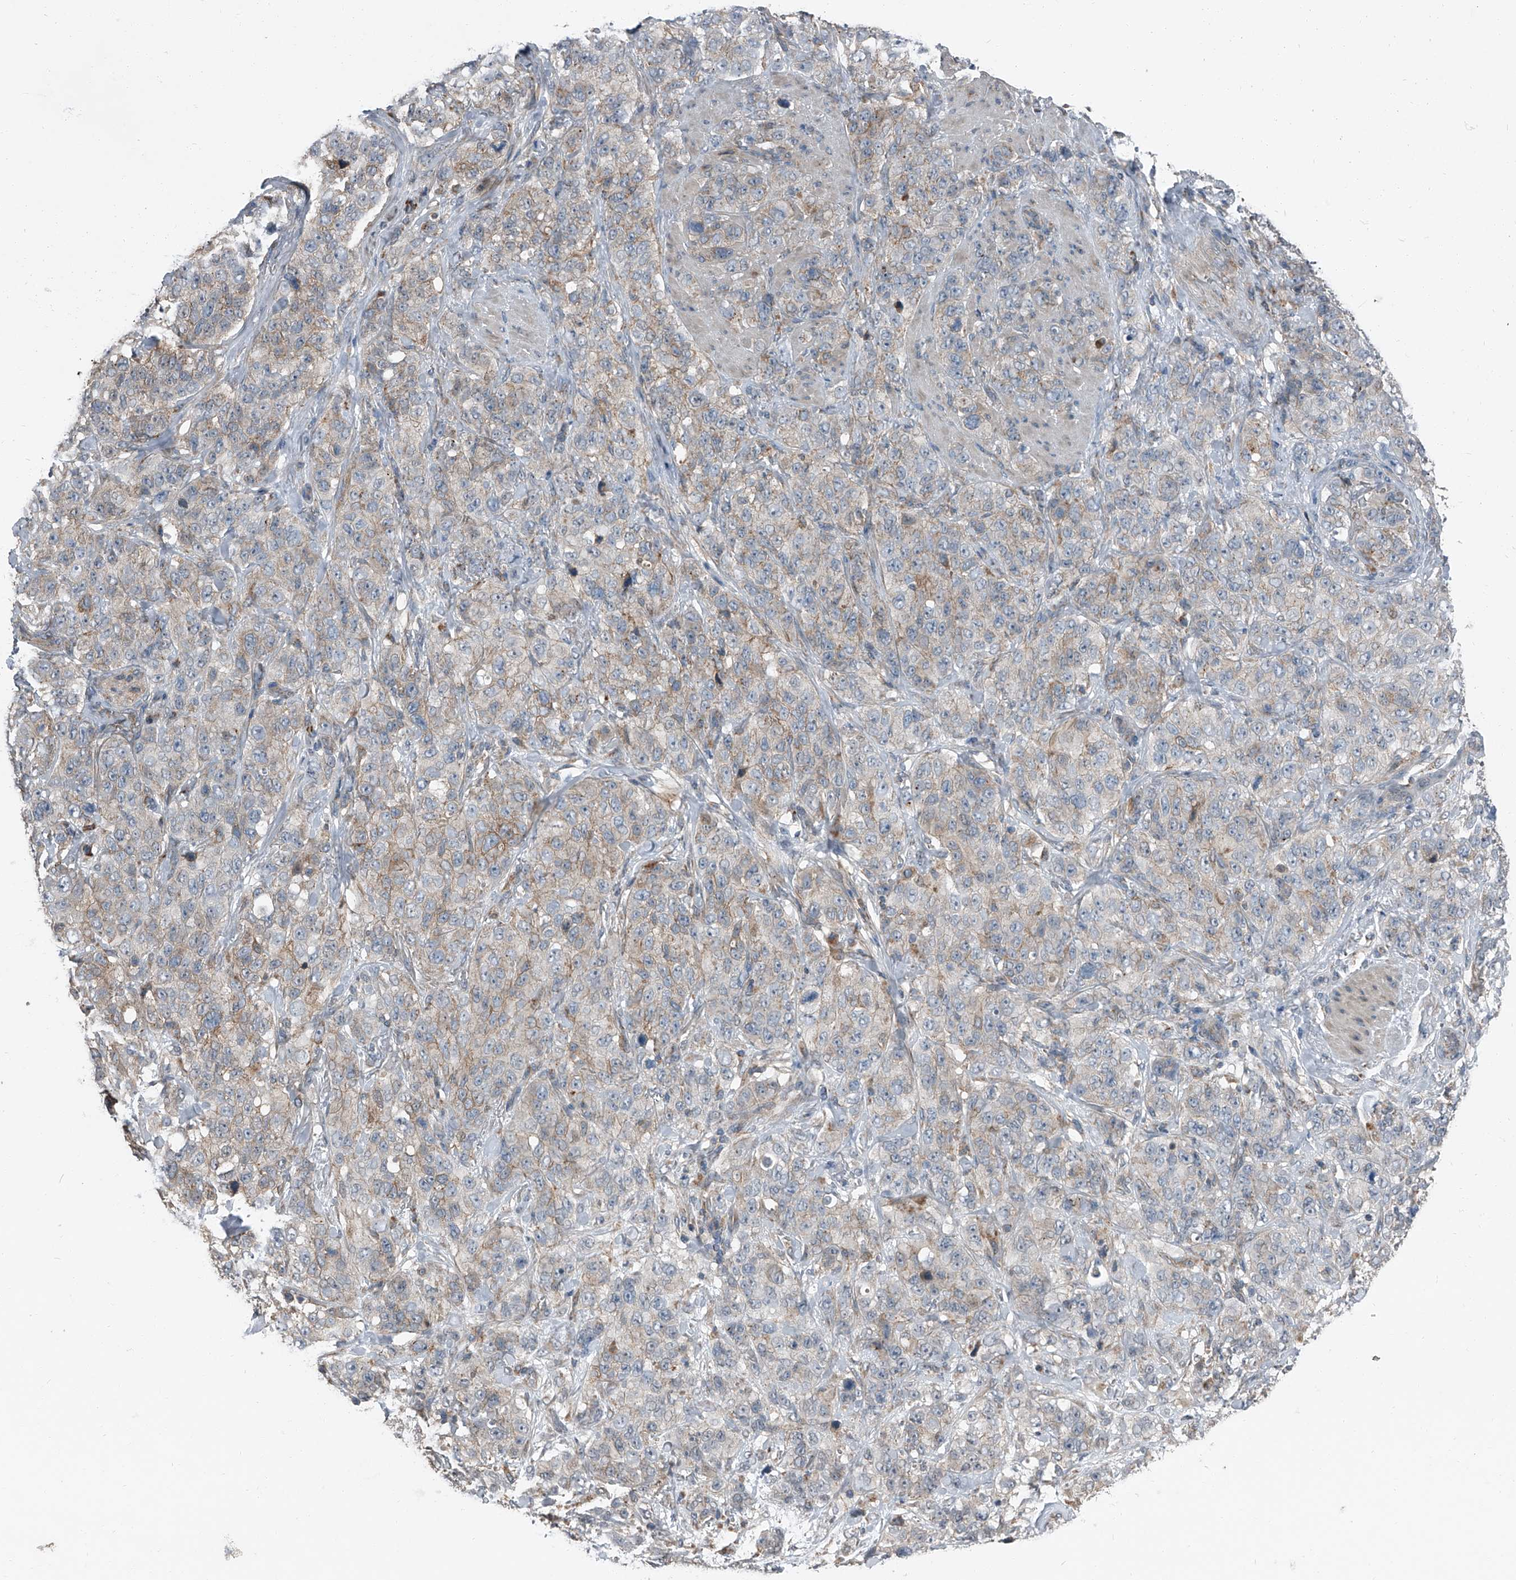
{"staining": {"intensity": "weak", "quantity": ">75%", "location": "cytoplasmic/membranous"}, "tissue": "stomach cancer", "cell_type": "Tumor cells", "image_type": "cancer", "snomed": [{"axis": "morphology", "description": "Adenocarcinoma, NOS"}, {"axis": "topography", "description": "Stomach"}], "caption": "A brown stain shows weak cytoplasmic/membranous expression of a protein in human adenocarcinoma (stomach) tumor cells. (DAB IHC, brown staining for protein, blue staining for nuclei).", "gene": "CHRNA7", "patient": {"sex": "male", "age": 48}}